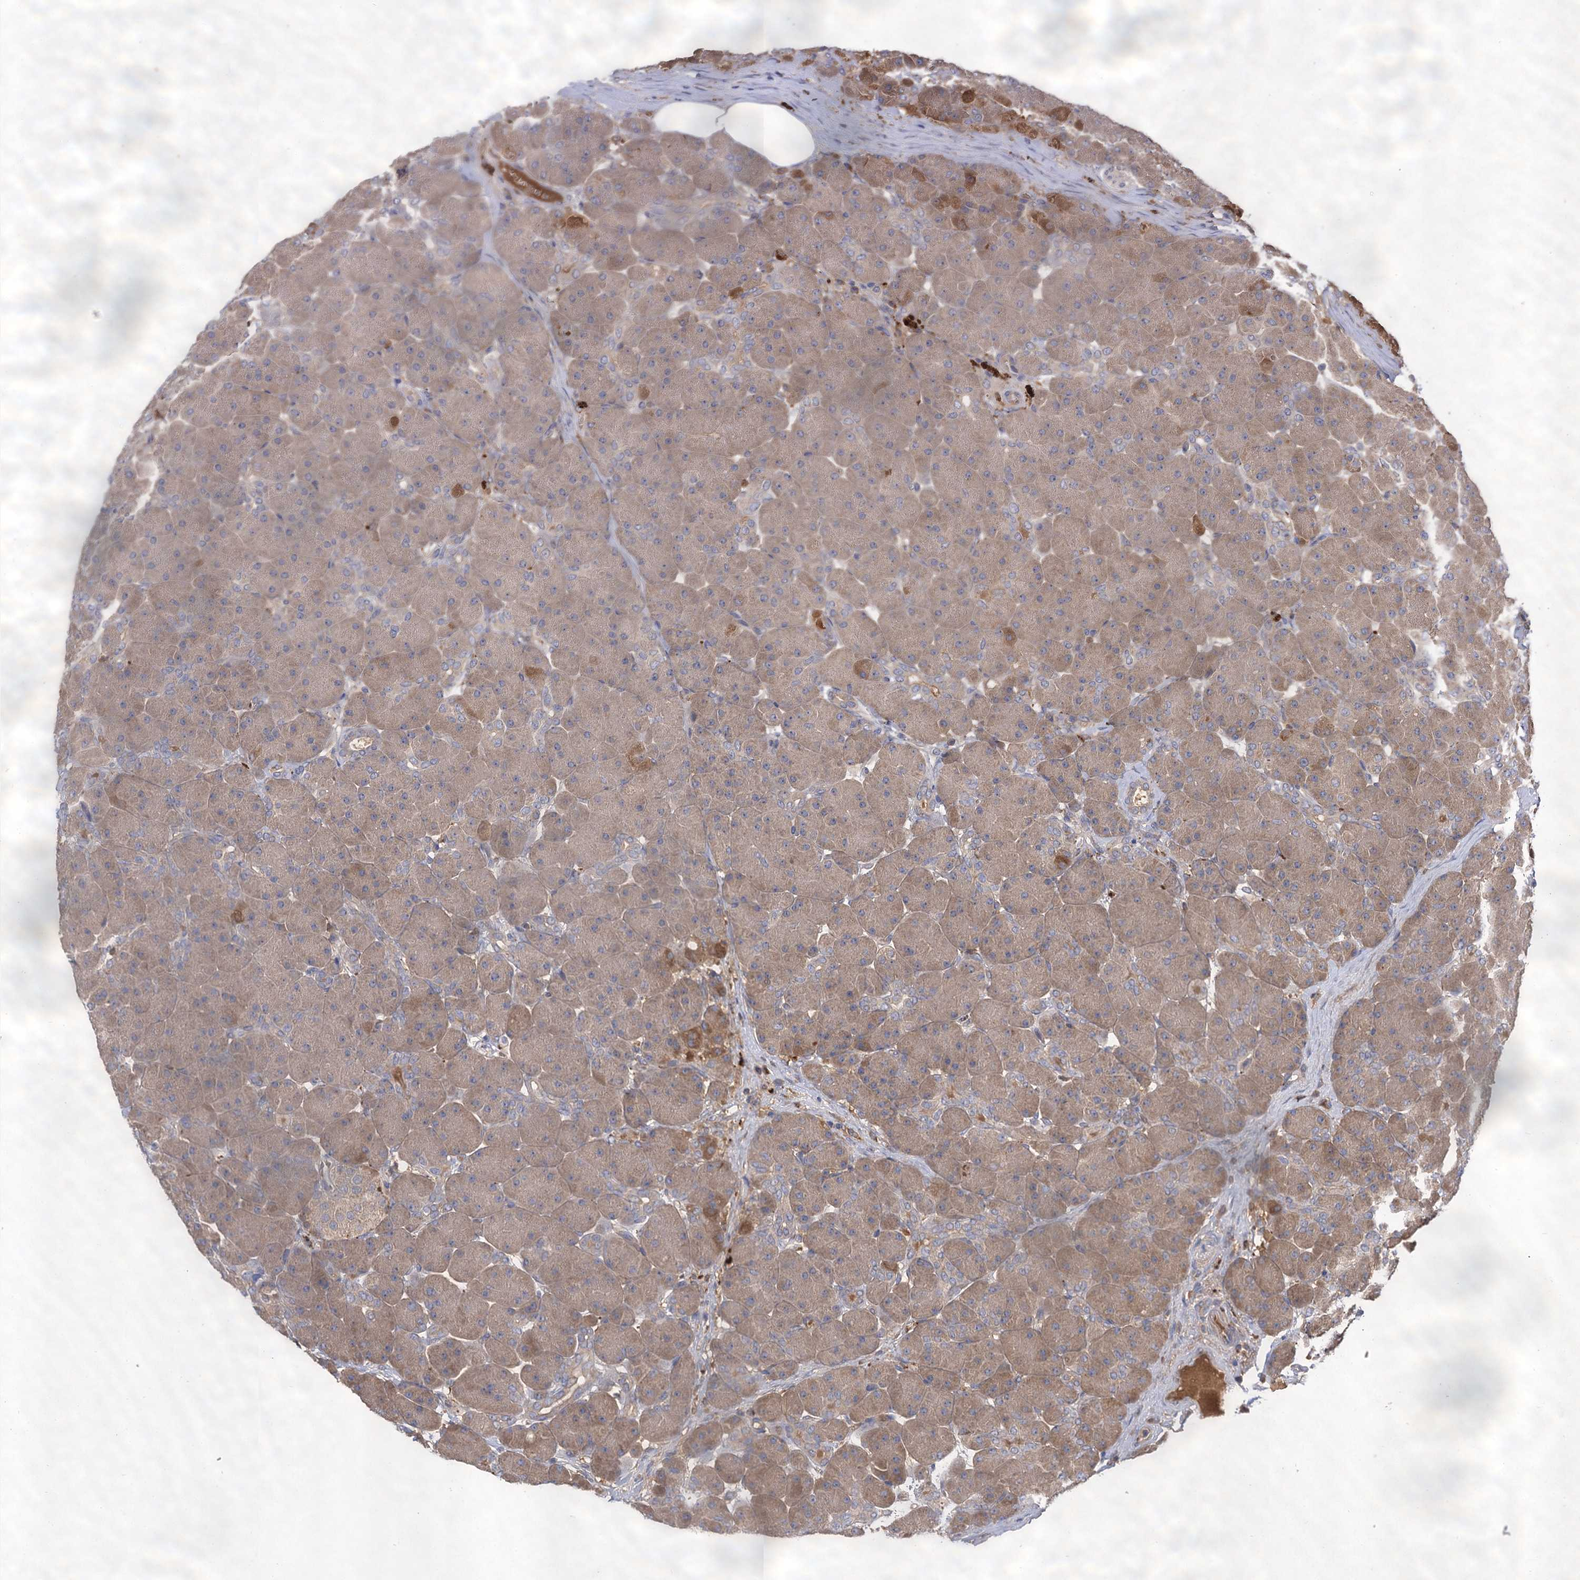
{"staining": {"intensity": "moderate", "quantity": ">75%", "location": "cytoplasmic/membranous"}, "tissue": "pancreas", "cell_type": "Exocrine glandular cells", "image_type": "normal", "snomed": [{"axis": "morphology", "description": "Normal tissue, NOS"}, {"axis": "topography", "description": "Pancreas"}], "caption": "Protein staining reveals moderate cytoplasmic/membranous staining in about >75% of exocrine glandular cells in normal pancreas.", "gene": "USP50", "patient": {"sex": "male", "age": 66}}